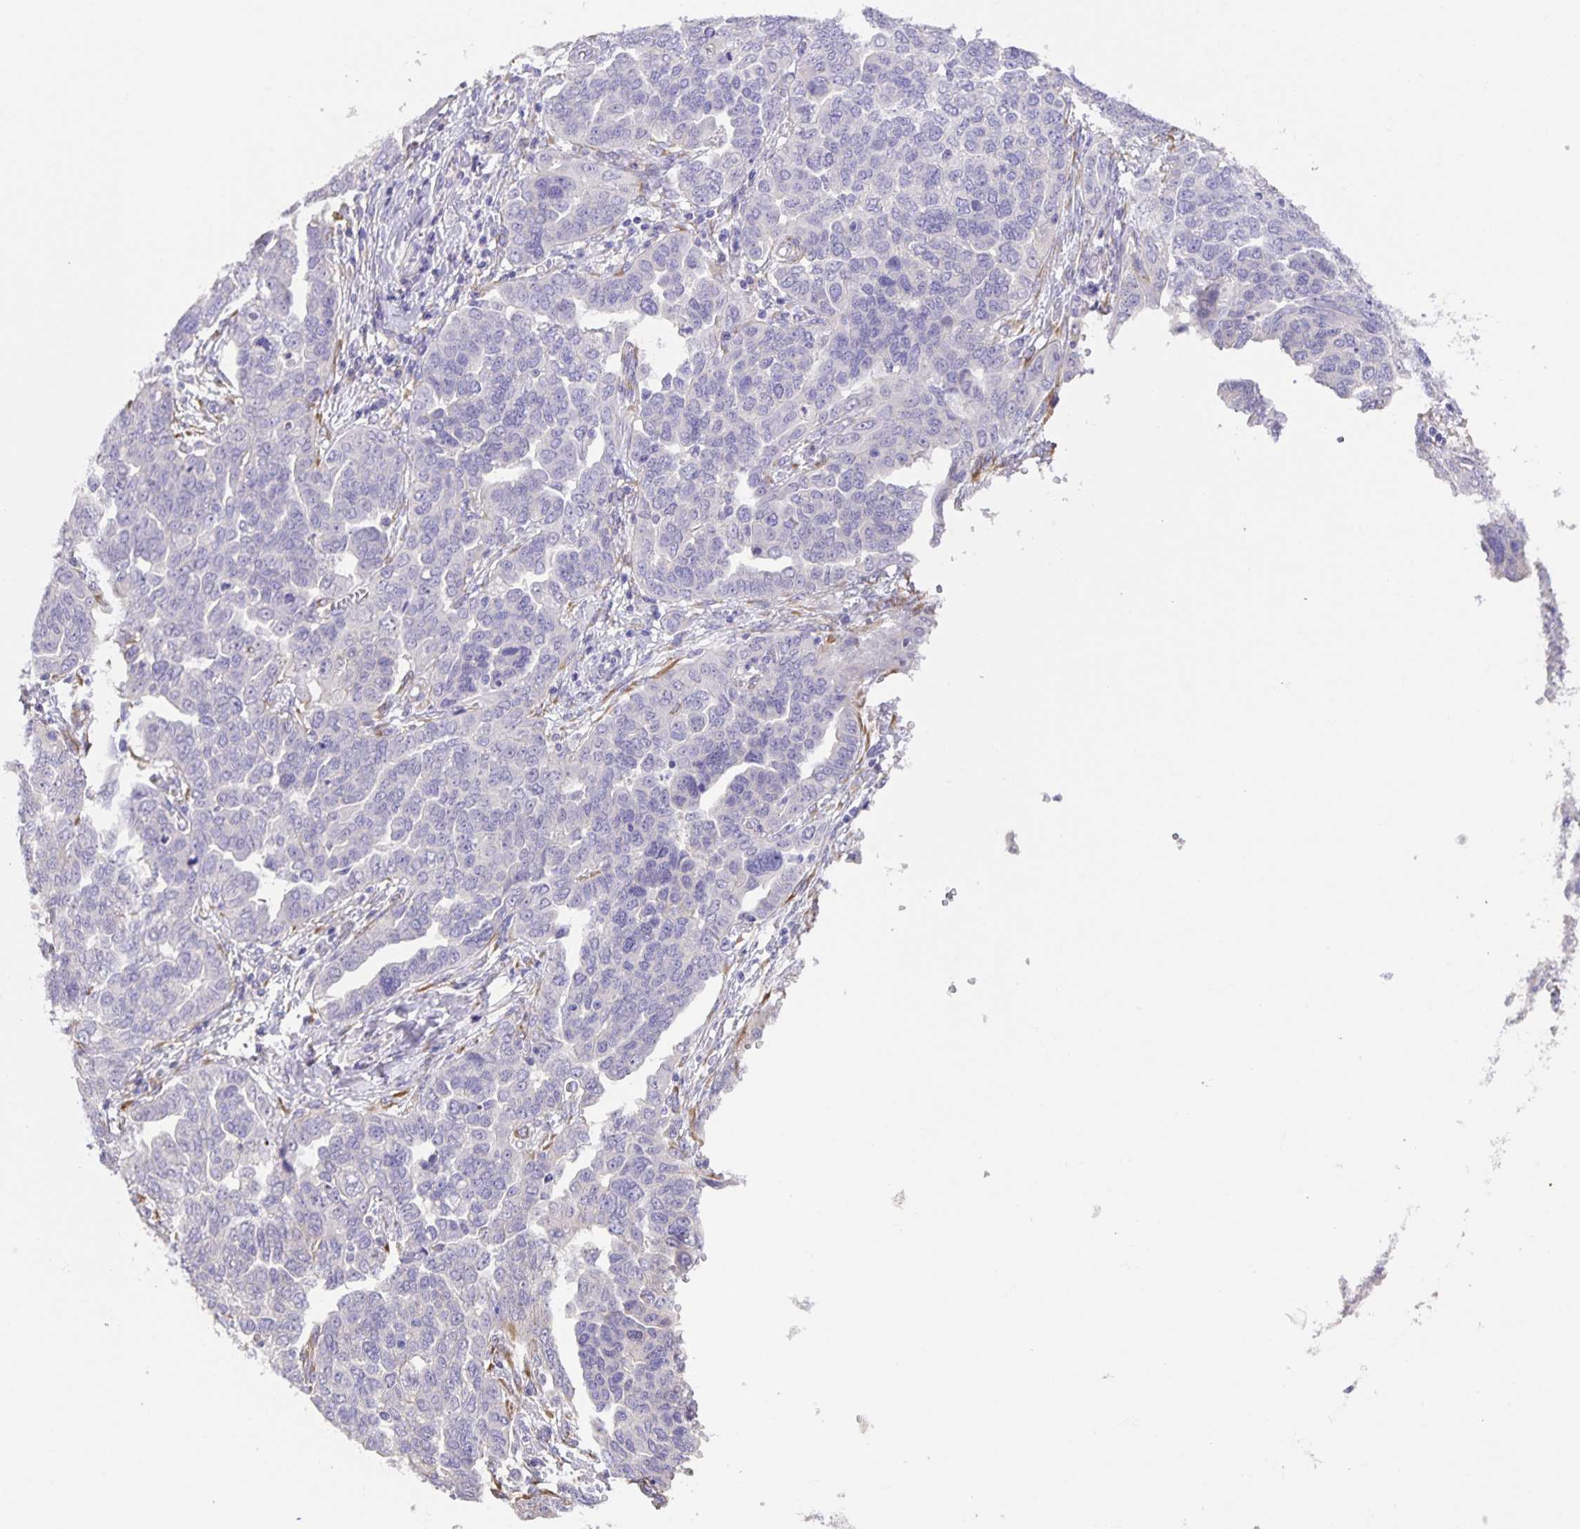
{"staining": {"intensity": "negative", "quantity": "none", "location": "none"}, "tissue": "ovarian cancer", "cell_type": "Tumor cells", "image_type": "cancer", "snomed": [{"axis": "morphology", "description": "Cystadenocarcinoma, serous, NOS"}, {"axis": "topography", "description": "Ovary"}], "caption": "High magnification brightfield microscopy of ovarian cancer stained with DAB (brown) and counterstained with hematoxylin (blue): tumor cells show no significant expression.", "gene": "PRR36", "patient": {"sex": "female", "age": 59}}